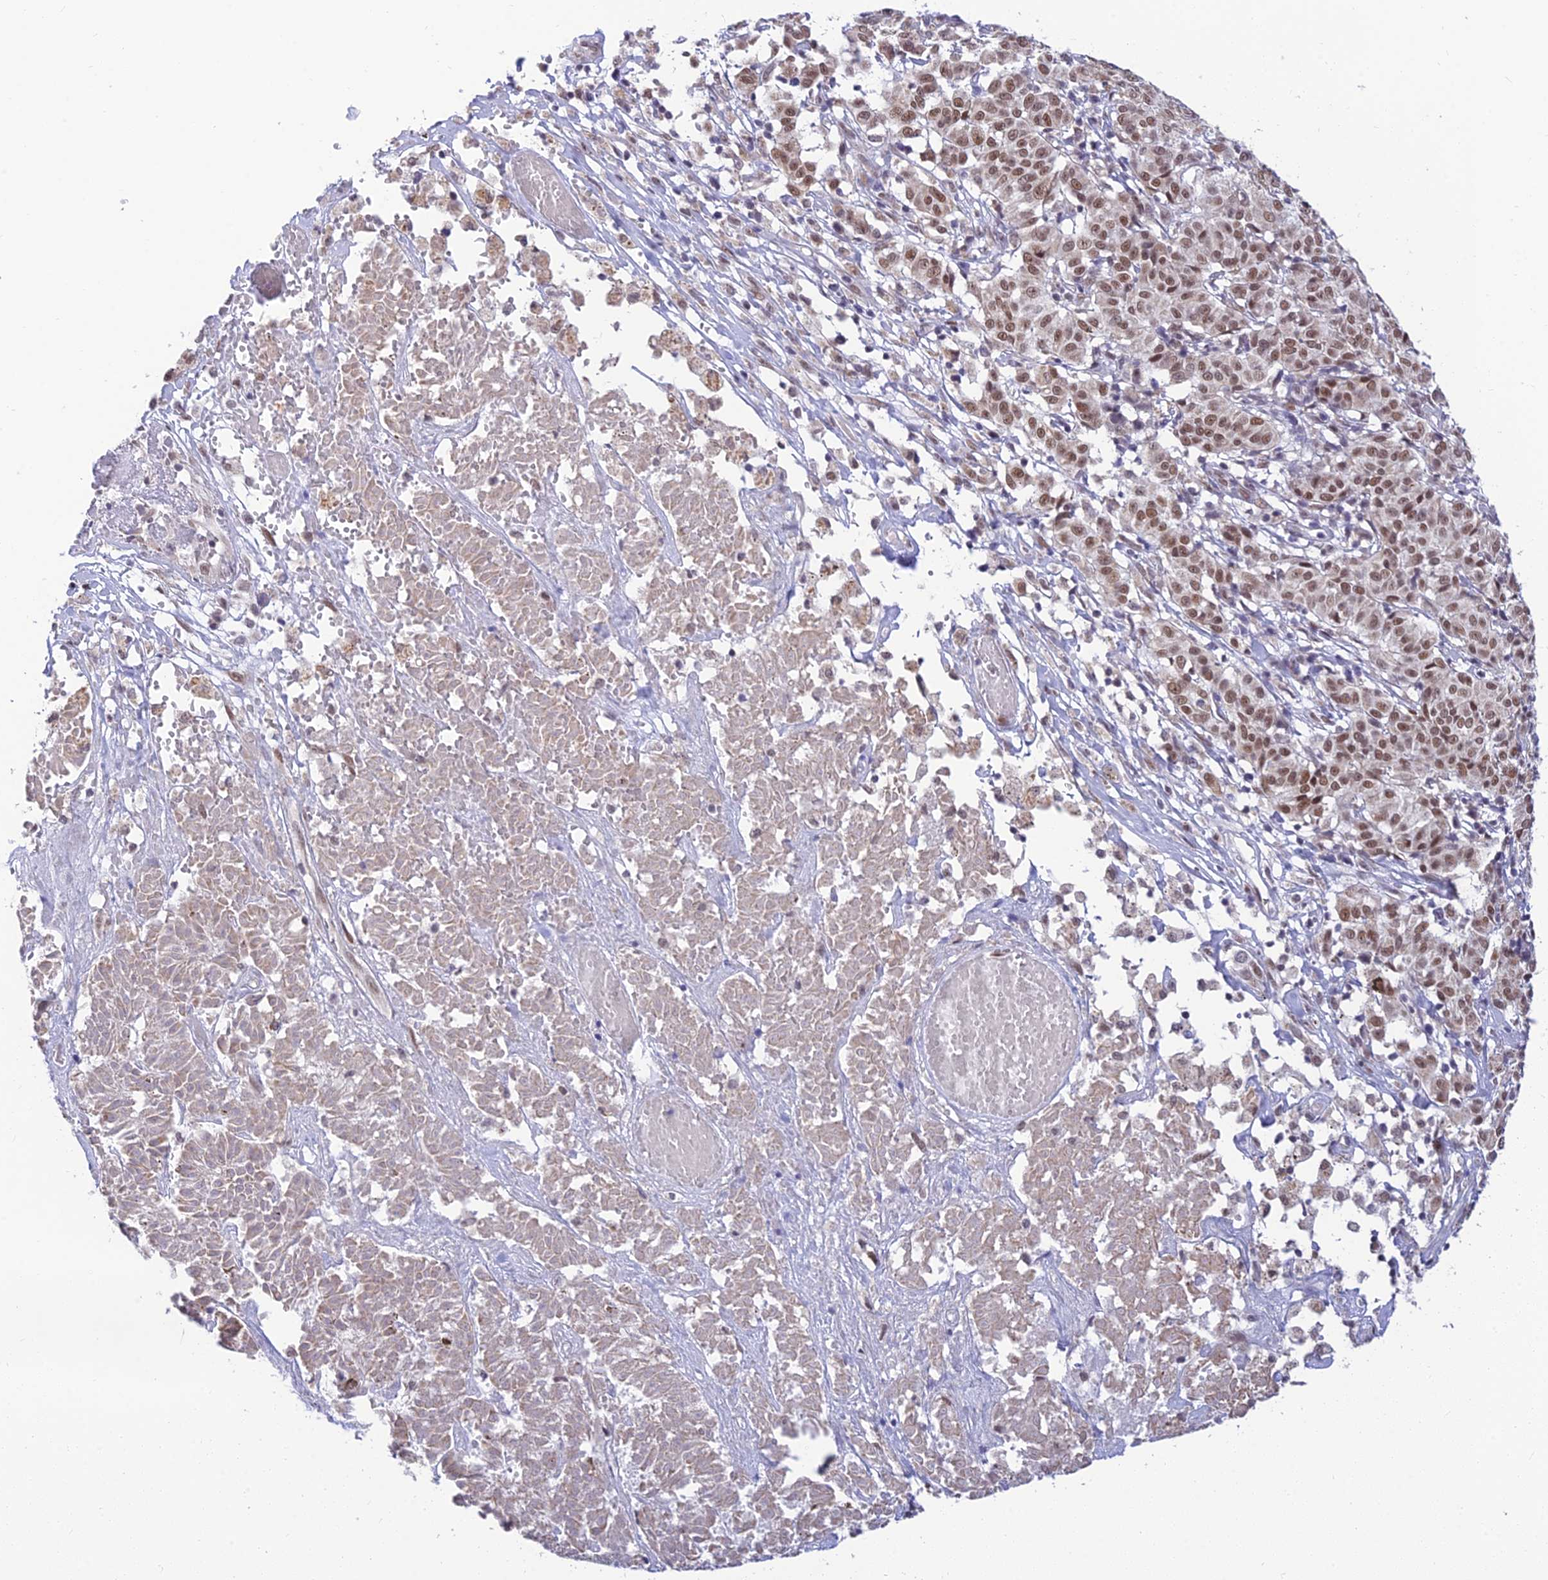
{"staining": {"intensity": "moderate", "quantity": ">75%", "location": "nuclear"}, "tissue": "melanoma", "cell_type": "Tumor cells", "image_type": "cancer", "snomed": [{"axis": "morphology", "description": "Malignant melanoma, NOS"}, {"axis": "topography", "description": "Skin"}], "caption": "Melanoma stained for a protein (brown) shows moderate nuclear positive expression in about >75% of tumor cells.", "gene": "C2orf49", "patient": {"sex": "female", "age": 72}}